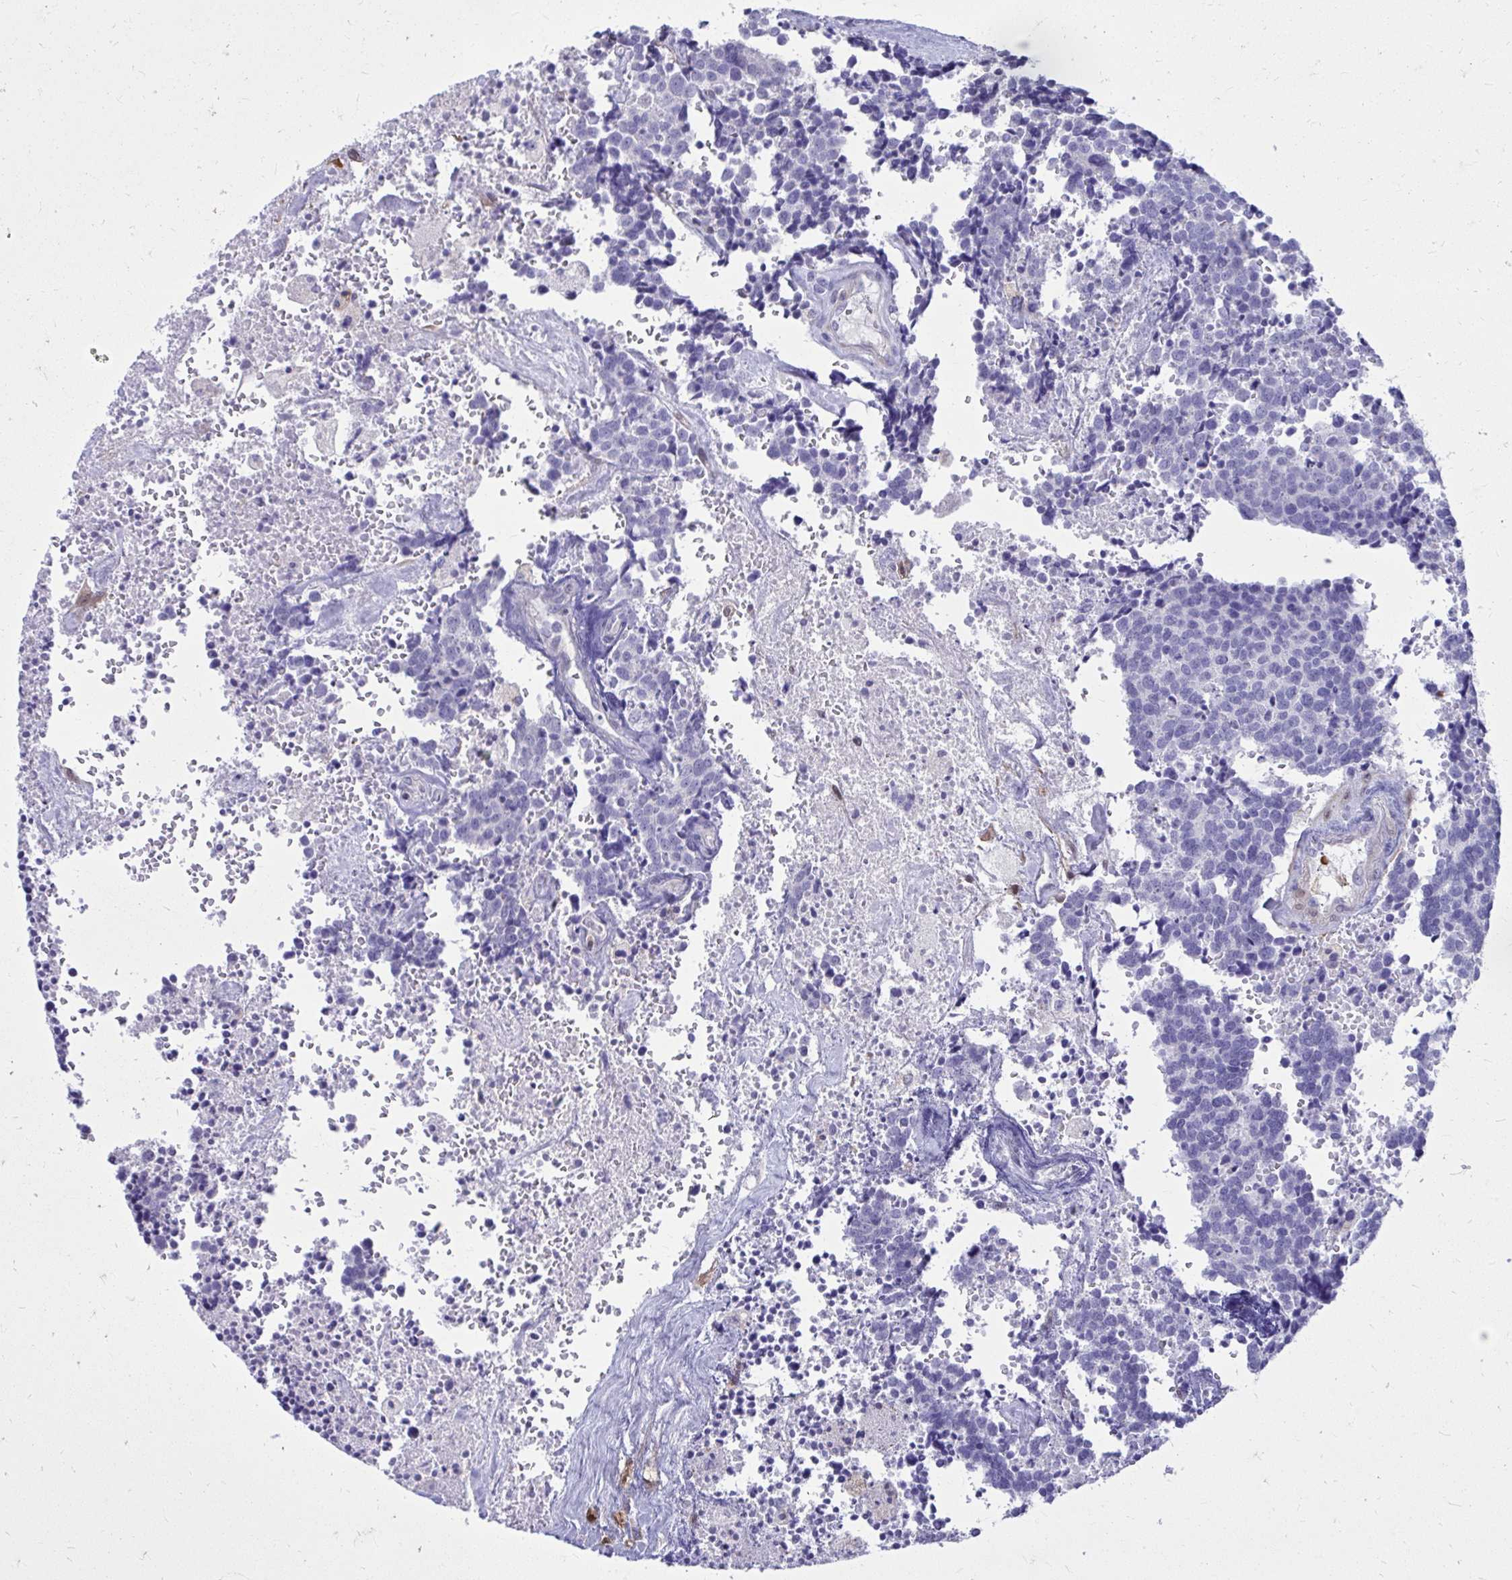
{"staining": {"intensity": "negative", "quantity": "none", "location": "none"}, "tissue": "carcinoid", "cell_type": "Tumor cells", "image_type": "cancer", "snomed": [{"axis": "morphology", "description": "Carcinoid, malignant, NOS"}, {"axis": "topography", "description": "Skin"}], "caption": "Human carcinoid stained for a protein using immunohistochemistry displays no positivity in tumor cells.", "gene": "NNMT", "patient": {"sex": "female", "age": 79}}